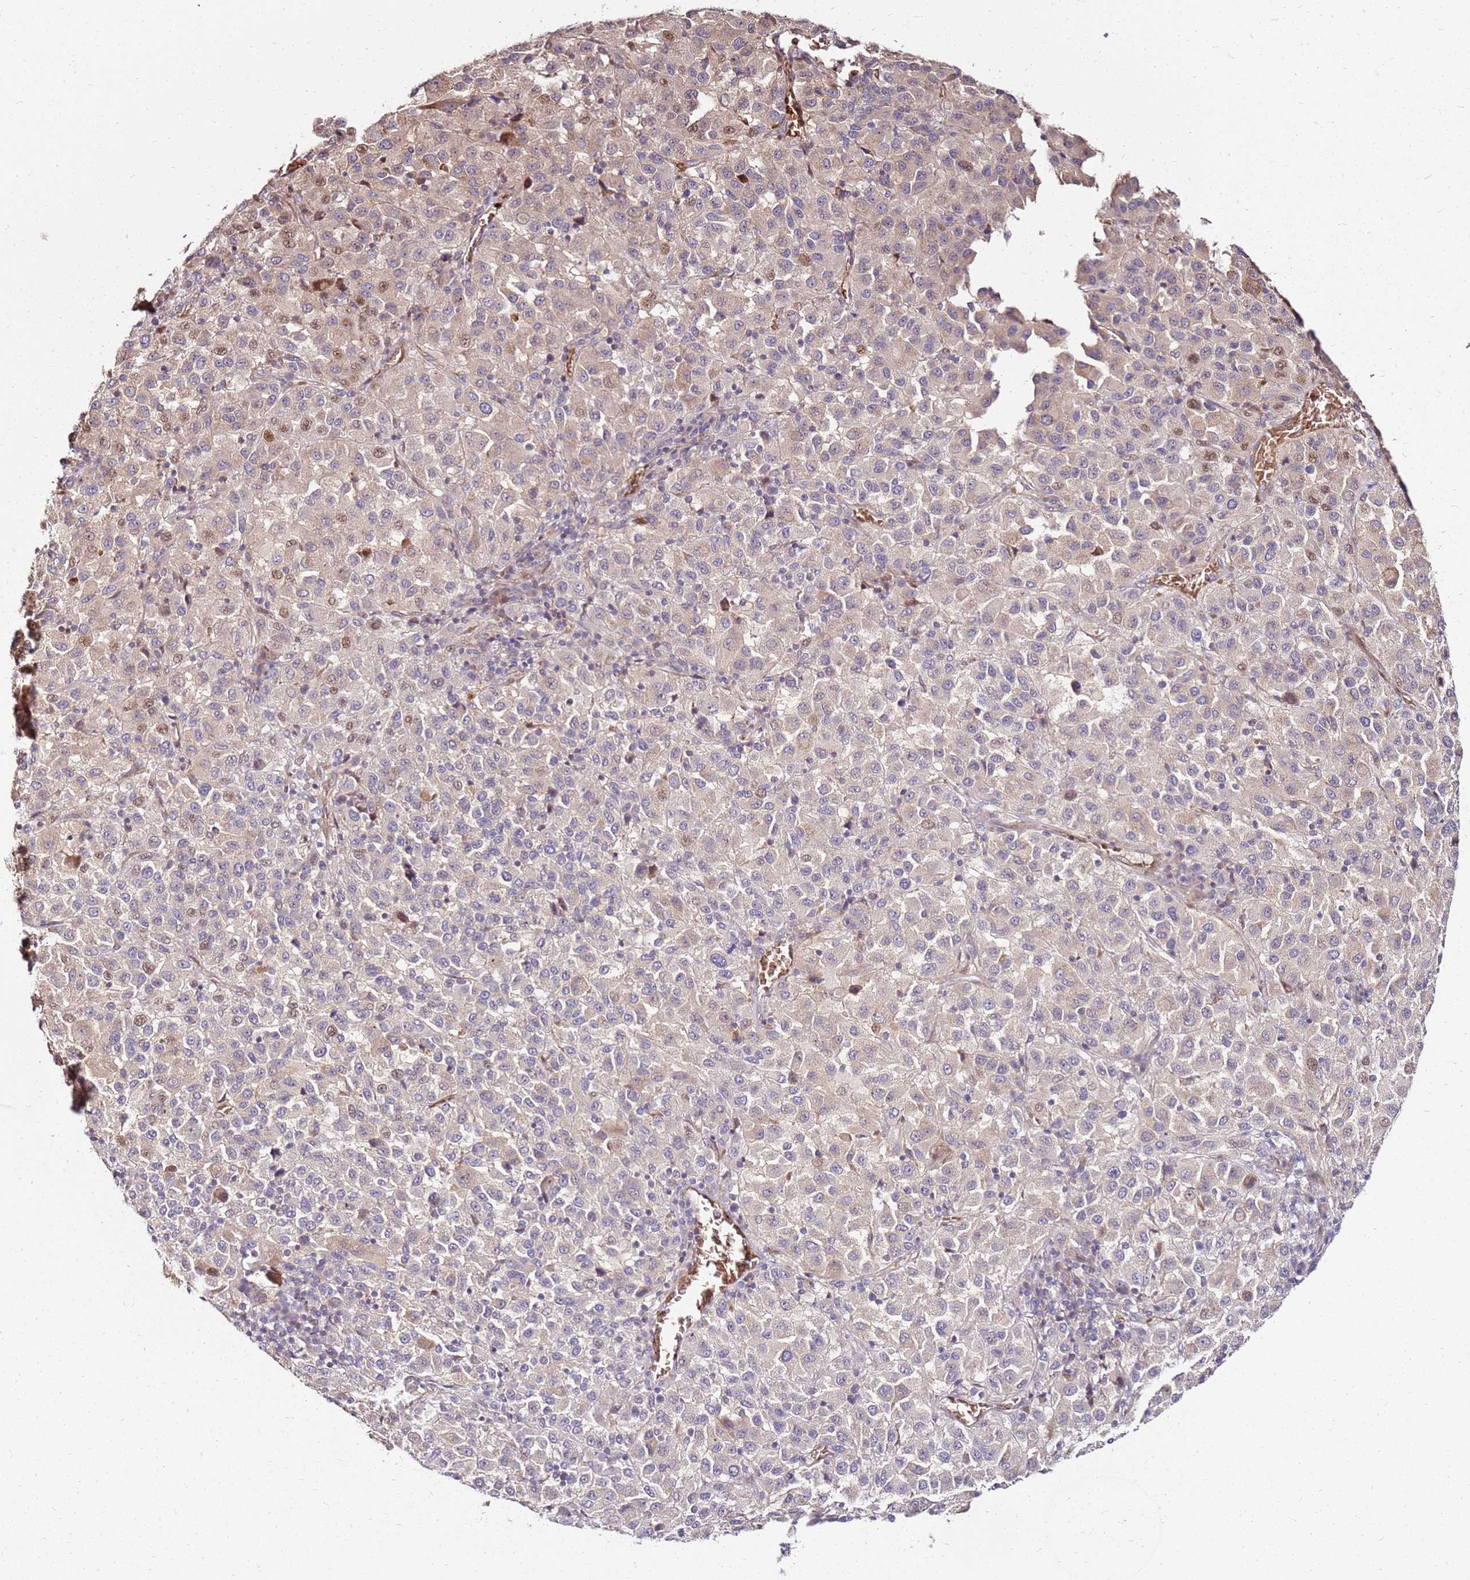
{"staining": {"intensity": "moderate", "quantity": "<25%", "location": "nuclear"}, "tissue": "melanoma", "cell_type": "Tumor cells", "image_type": "cancer", "snomed": [{"axis": "morphology", "description": "Malignant melanoma, Metastatic site"}, {"axis": "topography", "description": "Lung"}], "caption": "Protein expression by IHC exhibits moderate nuclear positivity in approximately <25% of tumor cells in malignant melanoma (metastatic site).", "gene": "RNF11", "patient": {"sex": "male", "age": 64}}